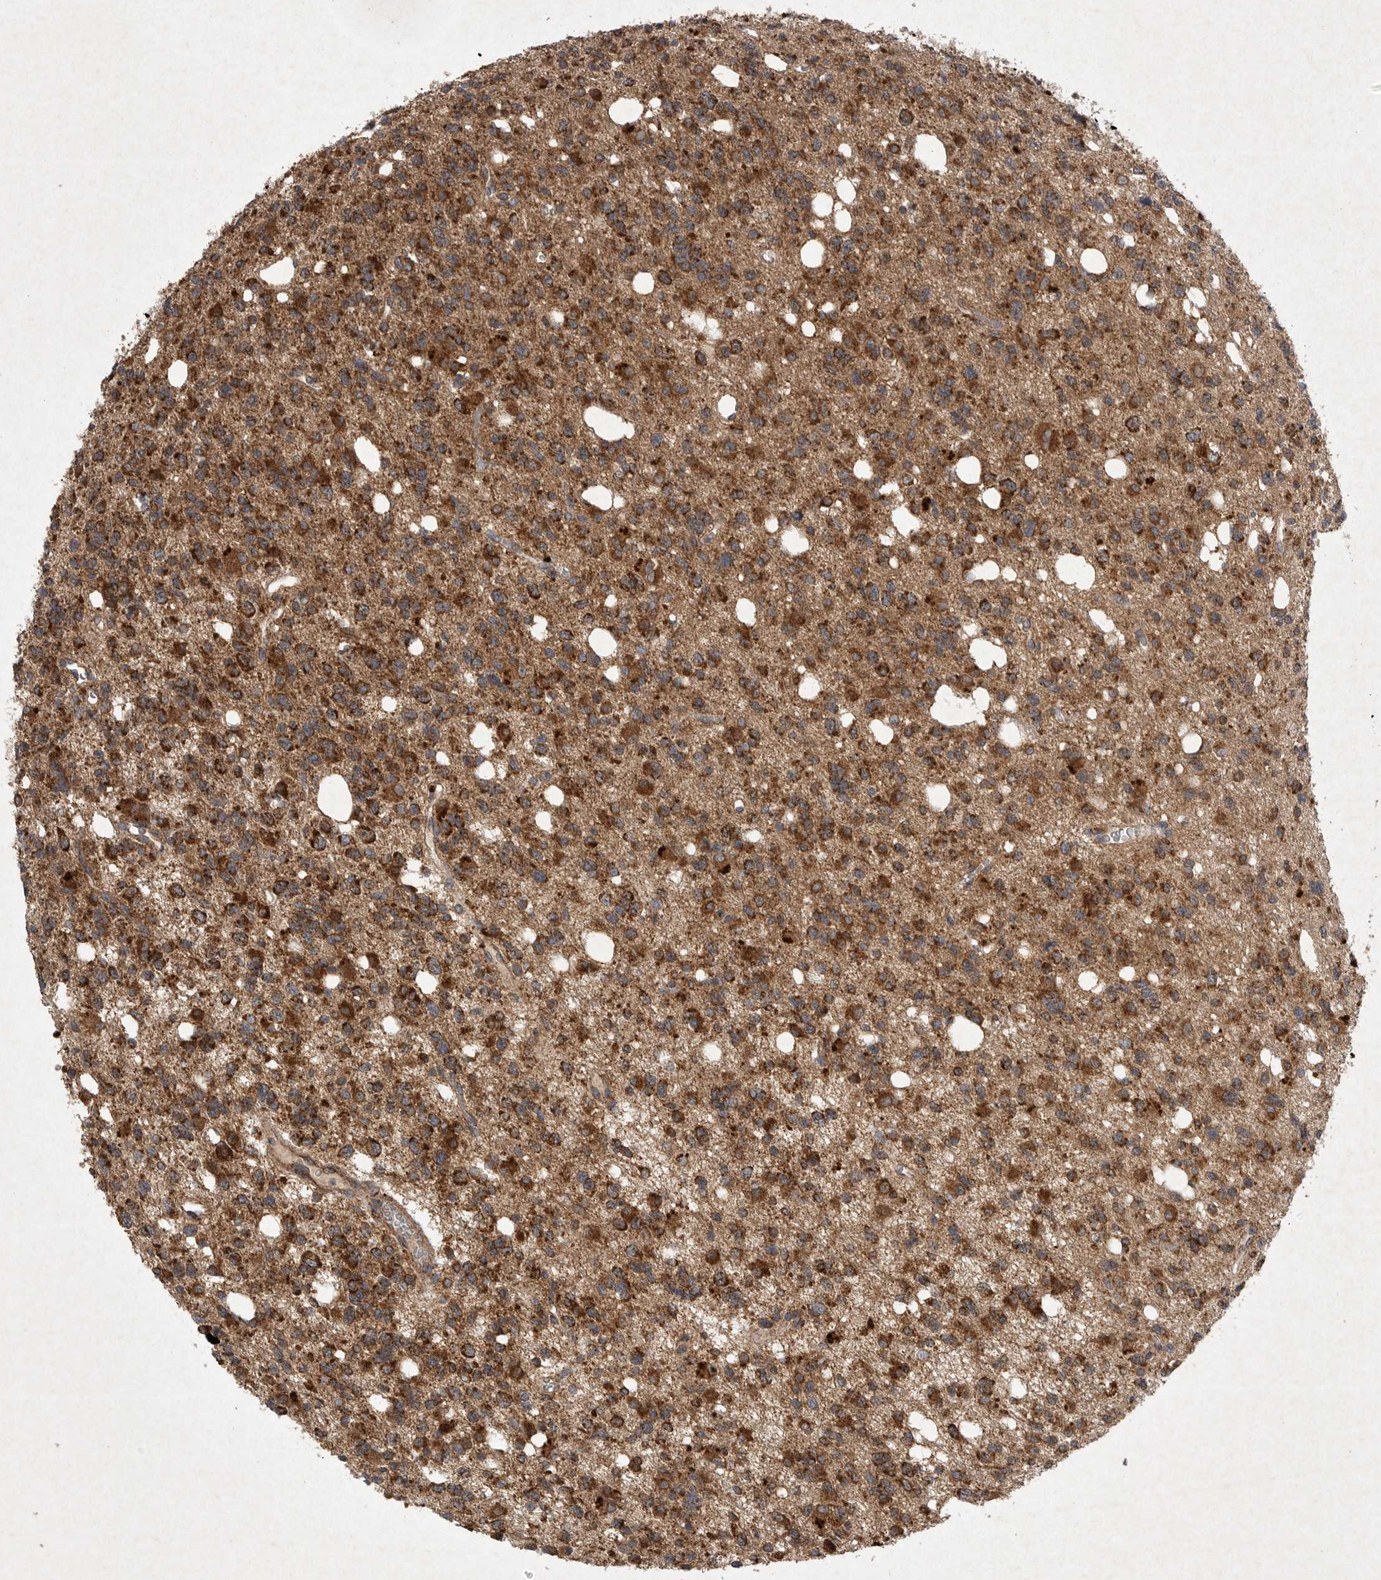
{"staining": {"intensity": "strong", "quantity": ">75%", "location": "cytoplasmic/membranous"}, "tissue": "glioma", "cell_type": "Tumor cells", "image_type": "cancer", "snomed": [{"axis": "morphology", "description": "Glioma, malignant, High grade"}, {"axis": "topography", "description": "Brain"}], "caption": "Immunohistochemical staining of human glioma exhibits high levels of strong cytoplasmic/membranous protein staining in approximately >75% of tumor cells.", "gene": "DDR1", "patient": {"sex": "female", "age": 62}}